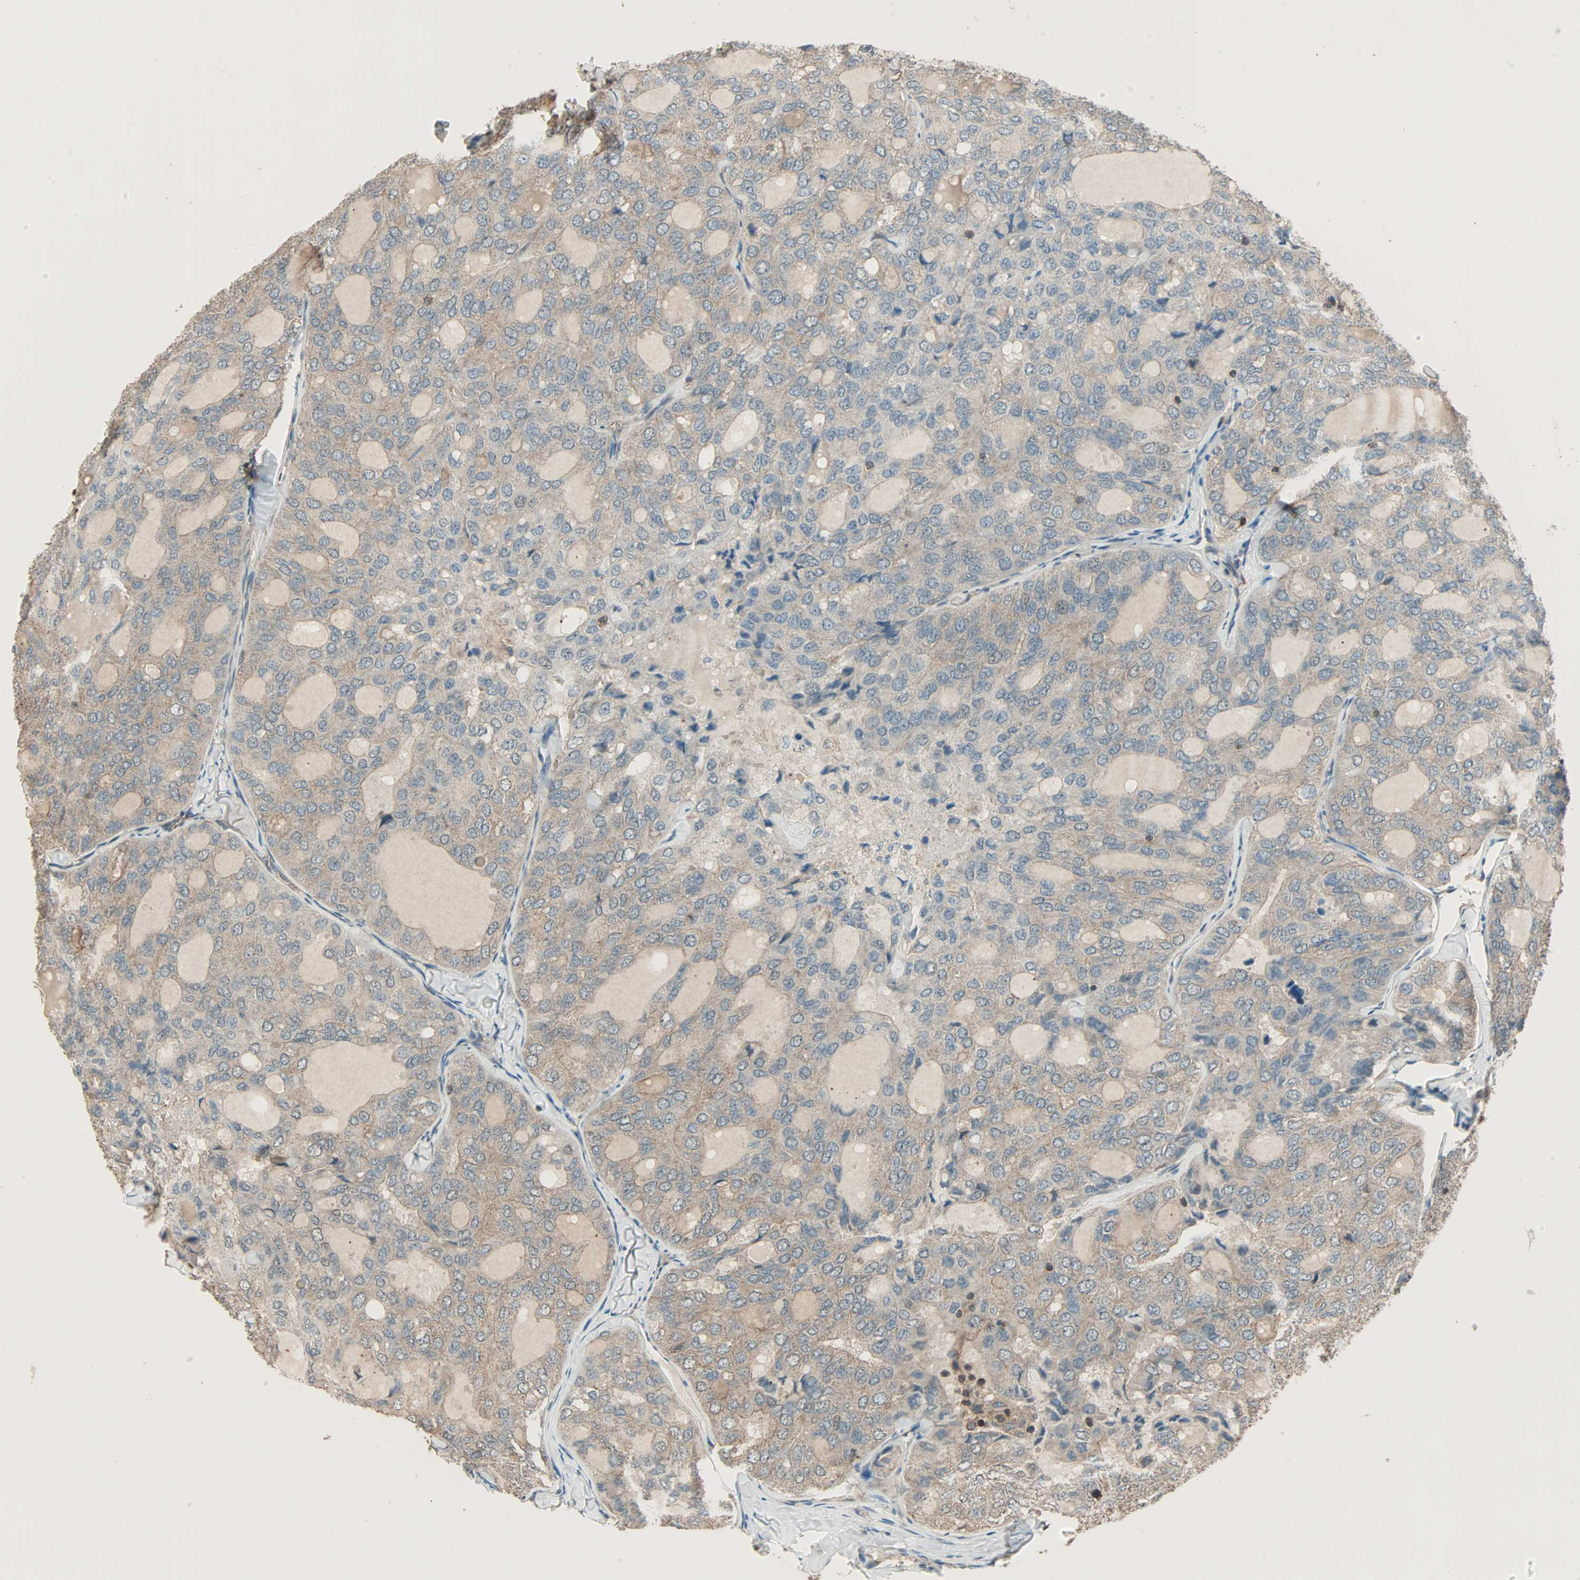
{"staining": {"intensity": "weak", "quantity": ">75%", "location": "cytoplasmic/membranous"}, "tissue": "thyroid cancer", "cell_type": "Tumor cells", "image_type": "cancer", "snomed": [{"axis": "morphology", "description": "Follicular adenoma carcinoma, NOS"}, {"axis": "topography", "description": "Thyroid gland"}], "caption": "The histopathology image shows staining of thyroid cancer (follicular adenoma carcinoma), revealing weak cytoplasmic/membranous protein staining (brown color) within tumor cells.", "gene": "MAP3K21", "patient": {"sex": "male", "age": 75}}